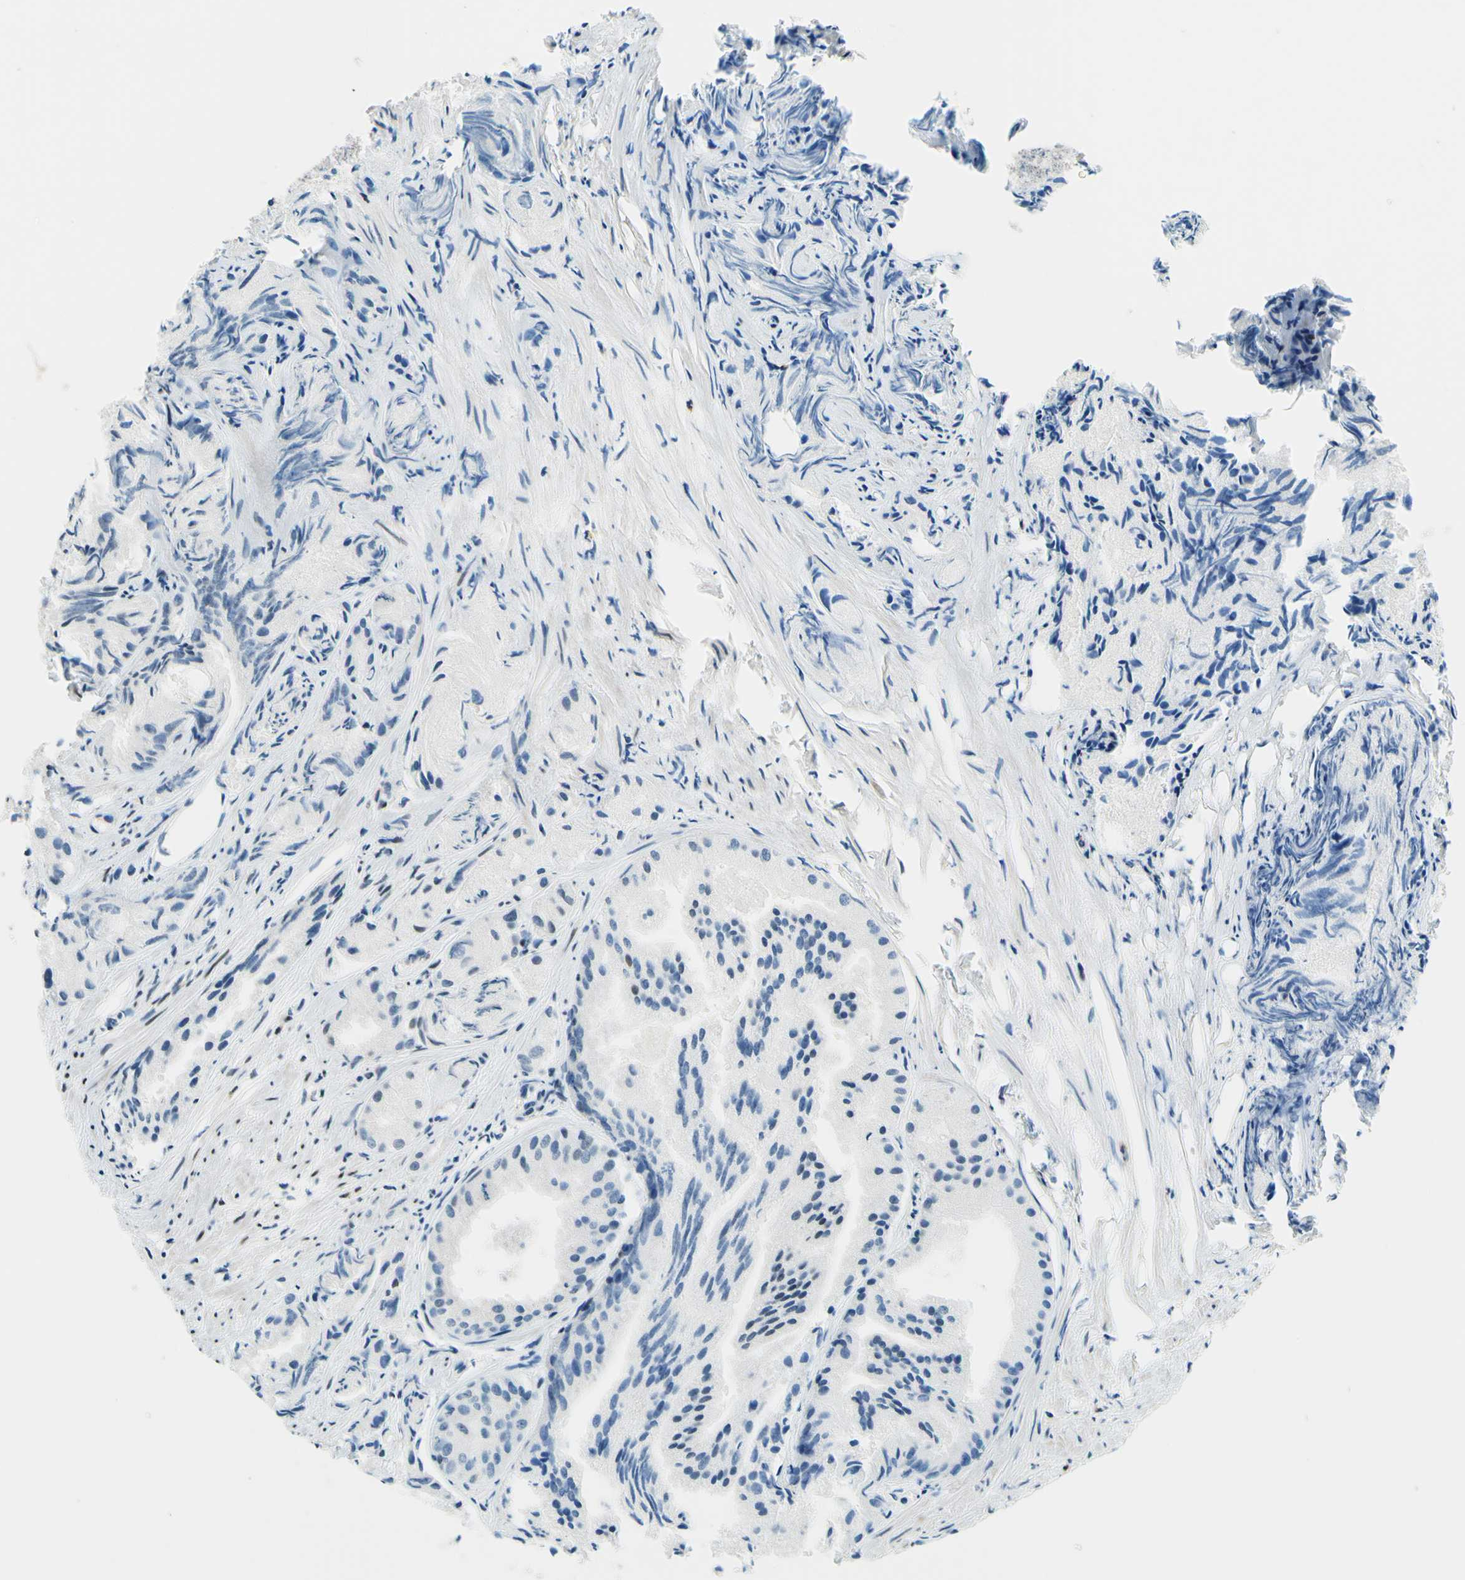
{"staining": {"intensity": "moderate", "quantity": "25%-75%", "location": "cytoplasmic/membranous"}, "tissue": "prostate cancer", "cell_type": "Tumor cells", "image_type": "cancer", "snomed": [{"axis": "morphology", "description": "Adenocarcinoma, Low grade"}, {"axis": "topography", "description": "Prostate"}], "caption": "Immunohistochemical staining of prostate low-grade adenocarcinoma demonstrates medium levels of moderate cytoplasmic/membranous protein staining in approximately 25%-75% of tumor cells.", "gene": "CBX7", "patient": {"sex": "male", "age": 72}}